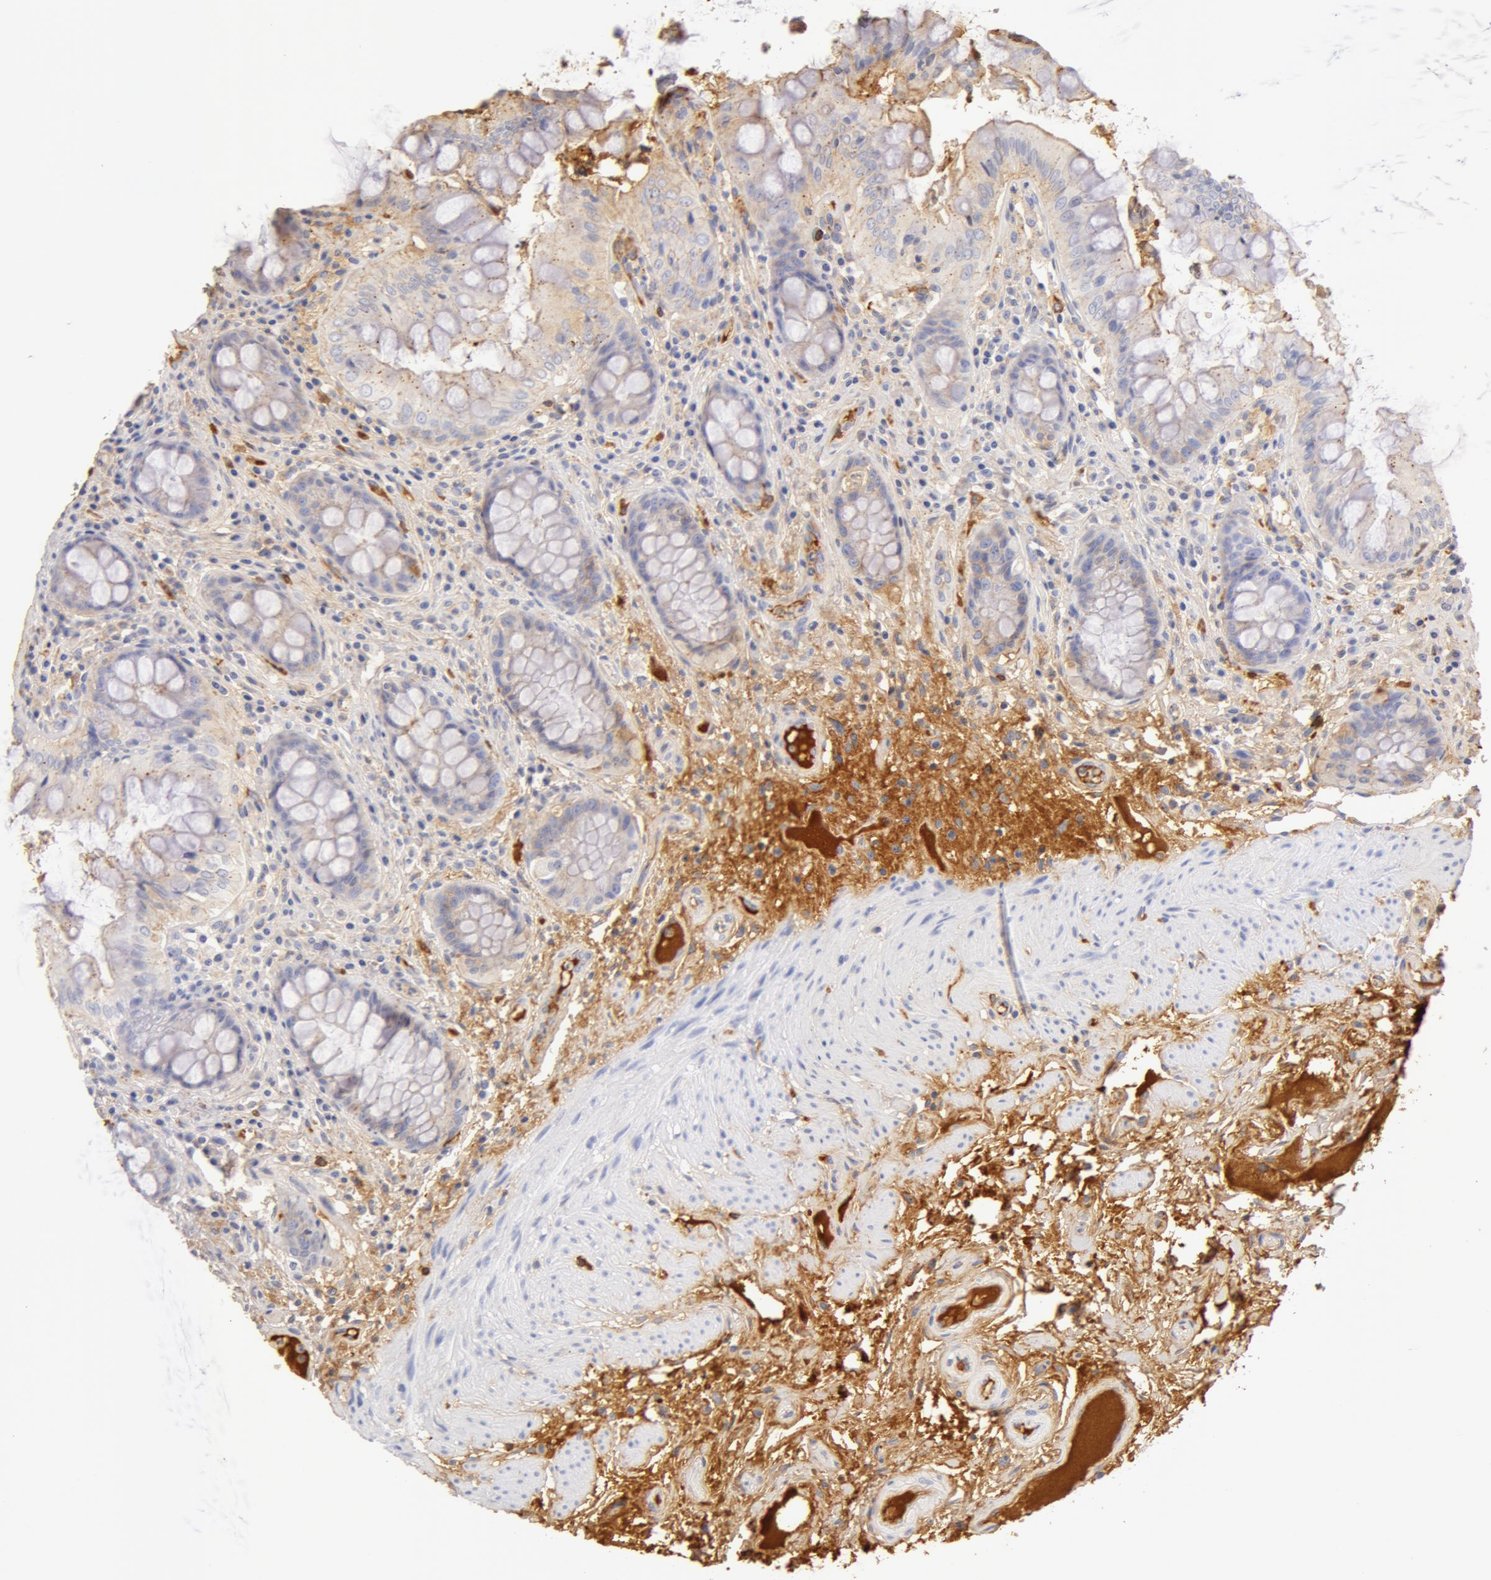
{"staining": {"intensity": "weak", "quantity": "25%-75%", "location": "cytoplasmic/membranous"}, "tissue": "rectum", "cell_type": "Glandular cells", "image_type": "normal", "snomed": [{"axis": "morphology", "description": "Normal tissue, NOS"}, {"axis": "topography", "description": "Rectum"}], "caption": "Glandular cells demonstrate low levels of weak cytoplasmic/membranous staining in approximately 25%-75% of cells in normal rectum.", "gene": "GC", "patient": {"sex": "female", "age": 75}}